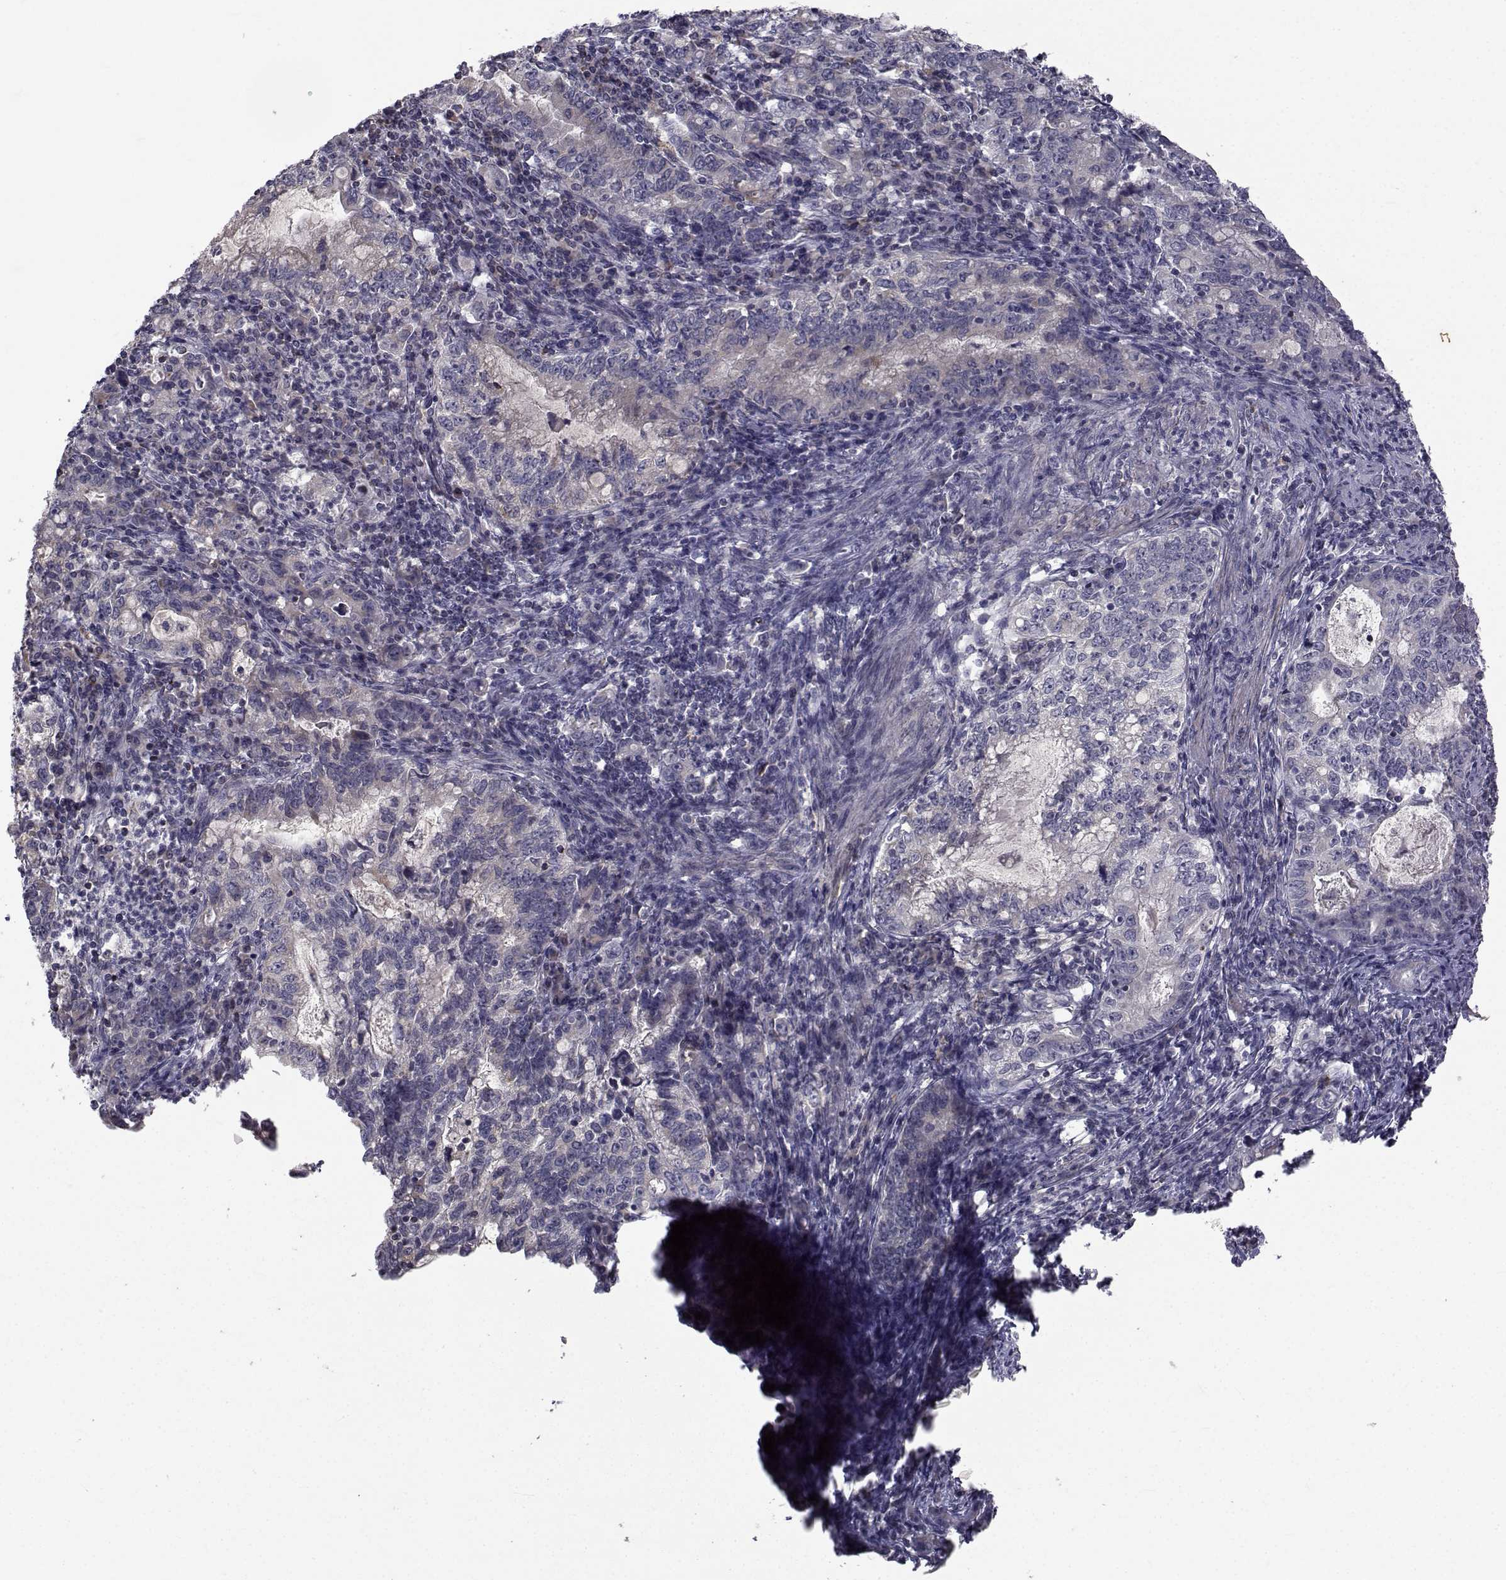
{"staining": {"intensity": "negative", "quantity": "none", "location": "none"}, "tissue": "stomach cancer", "cell_type": "Tumor cells", "image_type": "cancer", "snomed": [{"axis": "morphology", "description": "Adenocarcinoma, NOS"}, {"axis": "topography", "description": "Stomach, lower"}], "caption": "Image shows no protein staining in tumor cells of stomach adenocarcinoma tissue. (DAB immunohistochemistry (IHC), high magnification).", "gene": "FDXR", "patient": {"sex": "female", "age": 72}}